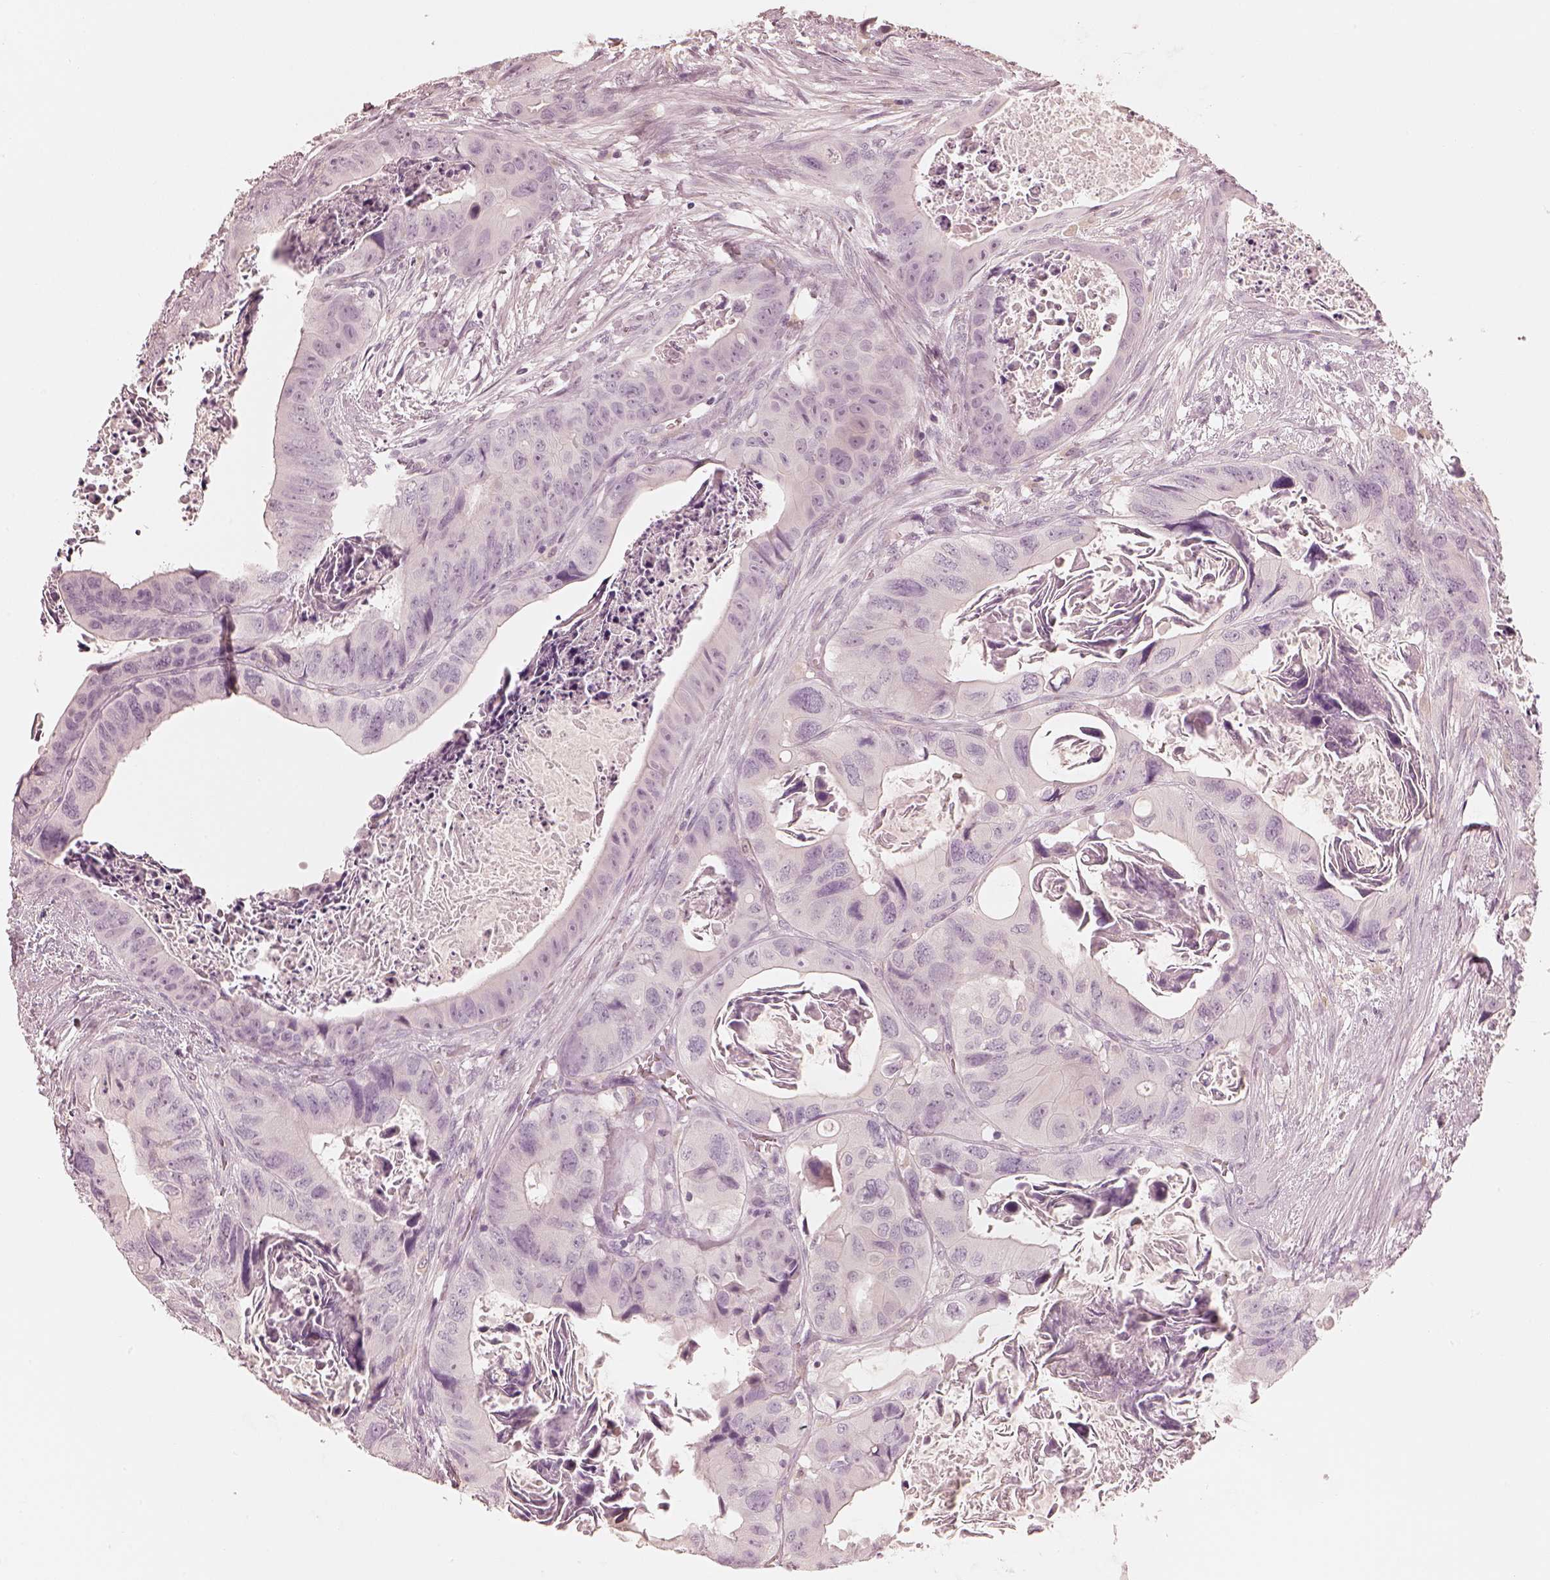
{"staining": {"intensity": "negative", "quantity": "none", "location": "none"}, "tissue": "colorectal cancer", "cell_type": "Tumor cells", "image_type": "cancer", "snomed": [{"axis": "morphology", "description": "Adenocarcinoma, NOS"}, {"axis": "topography", "description": "Rectum"}], "caption": "Photomicrograph shows no significant protein expression in tumor cells of adenocarcinoma (colorectal). (Brightfield microscopy of DAB (3,3'-diaminobenzidine) IHC at high magnification).", "gene": "CALR3", "patient": {"sex": "male", "age": 64}}